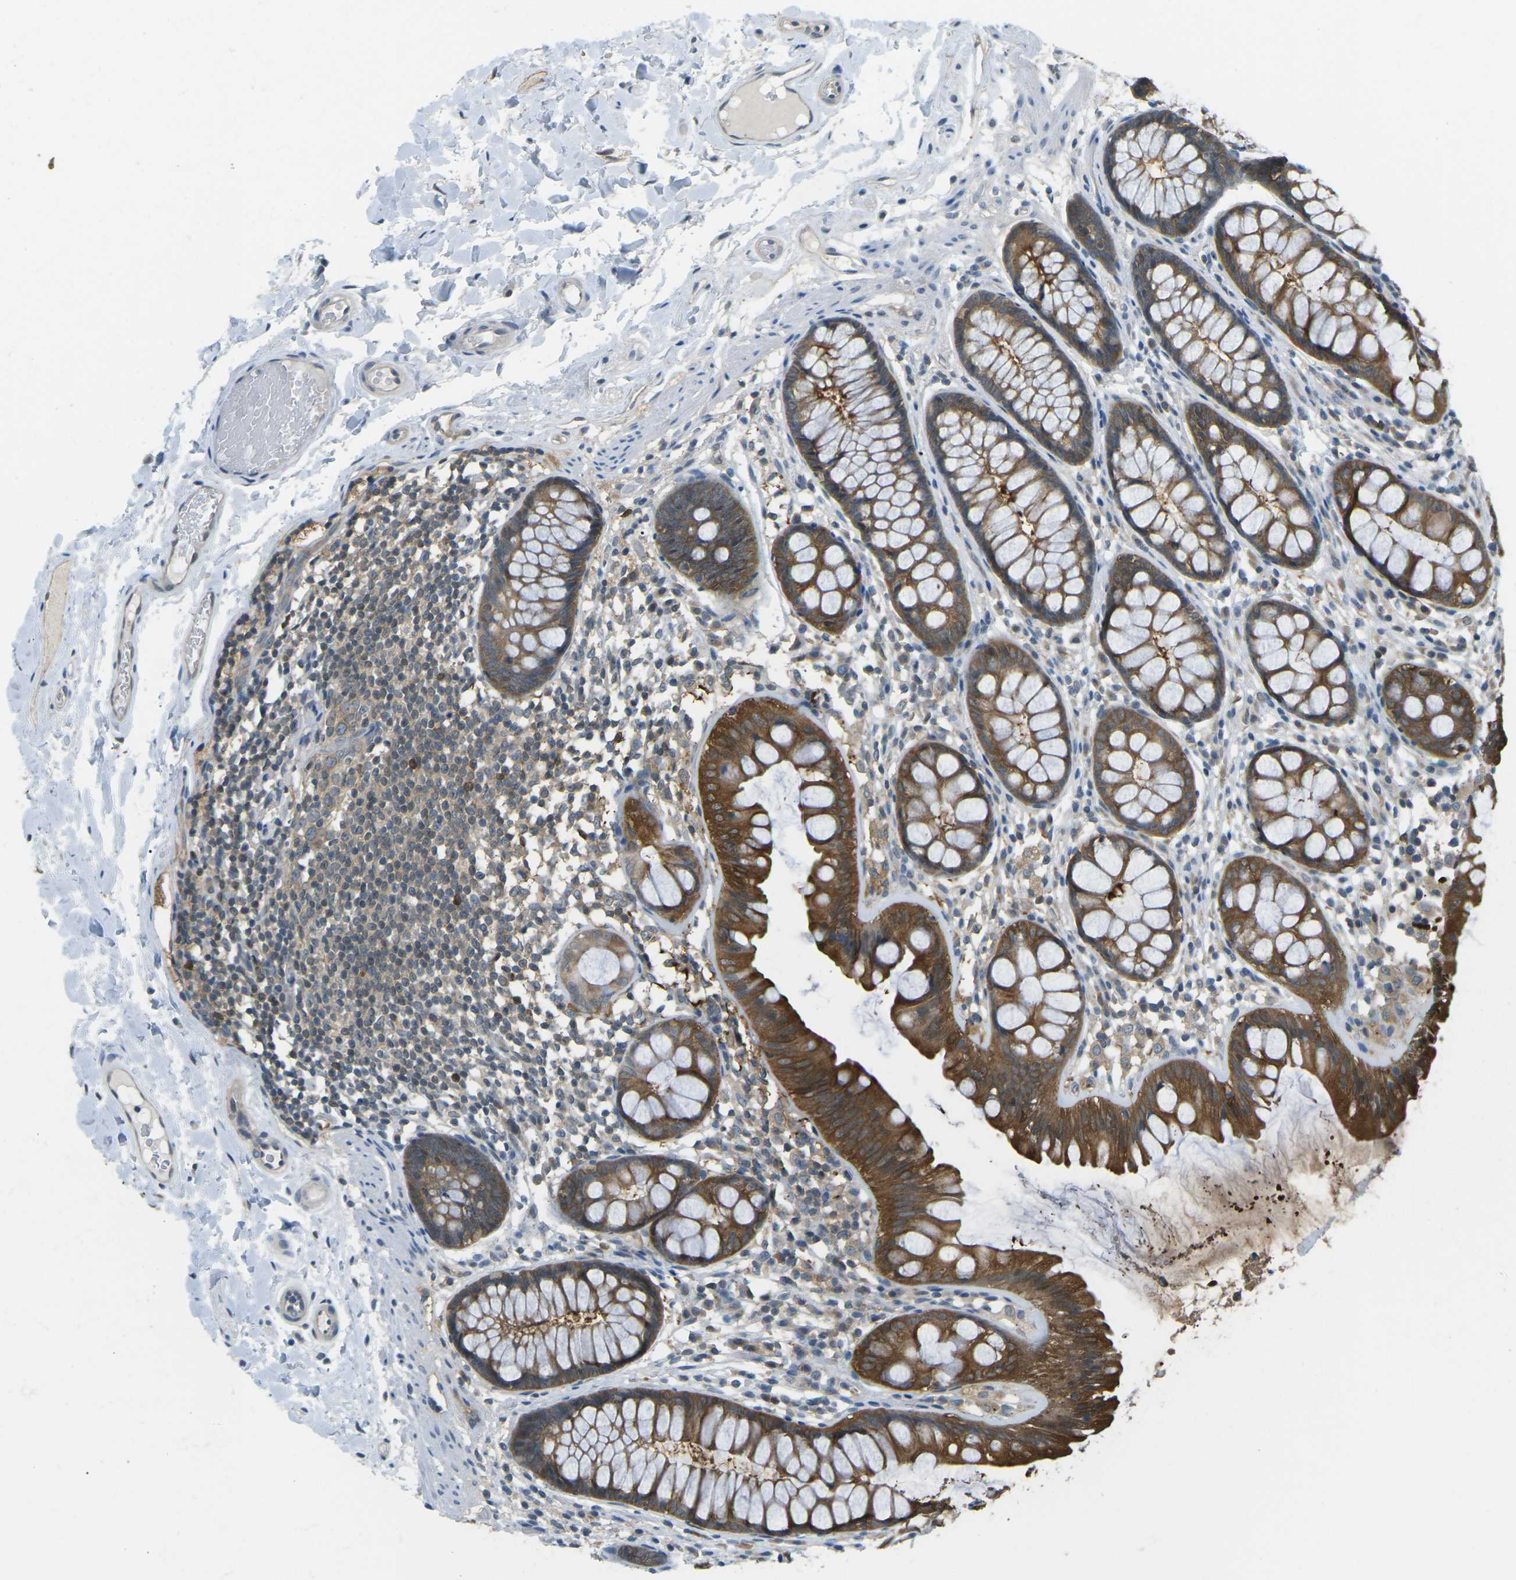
{"staining": {"intensity": "moderate", "quantity": ">75%", "location": "cytoplasmic/membranous"}, "tissue": "colon", "cell_type": "Endothelial cells", "image_type": "normal", "snomed": [{"axis": "morphology", "description": "Normal tissue, NOS"}, {"axis": "topography", "description": "Colon"}], "caption": "IHC (DAB) staining of benign colon shows moderate cytoplasmic/membranous protein staining in about >75% of endothelial cells.", "gene": "PIEZO2", "patient": {"sex": "female", "age": 56}}